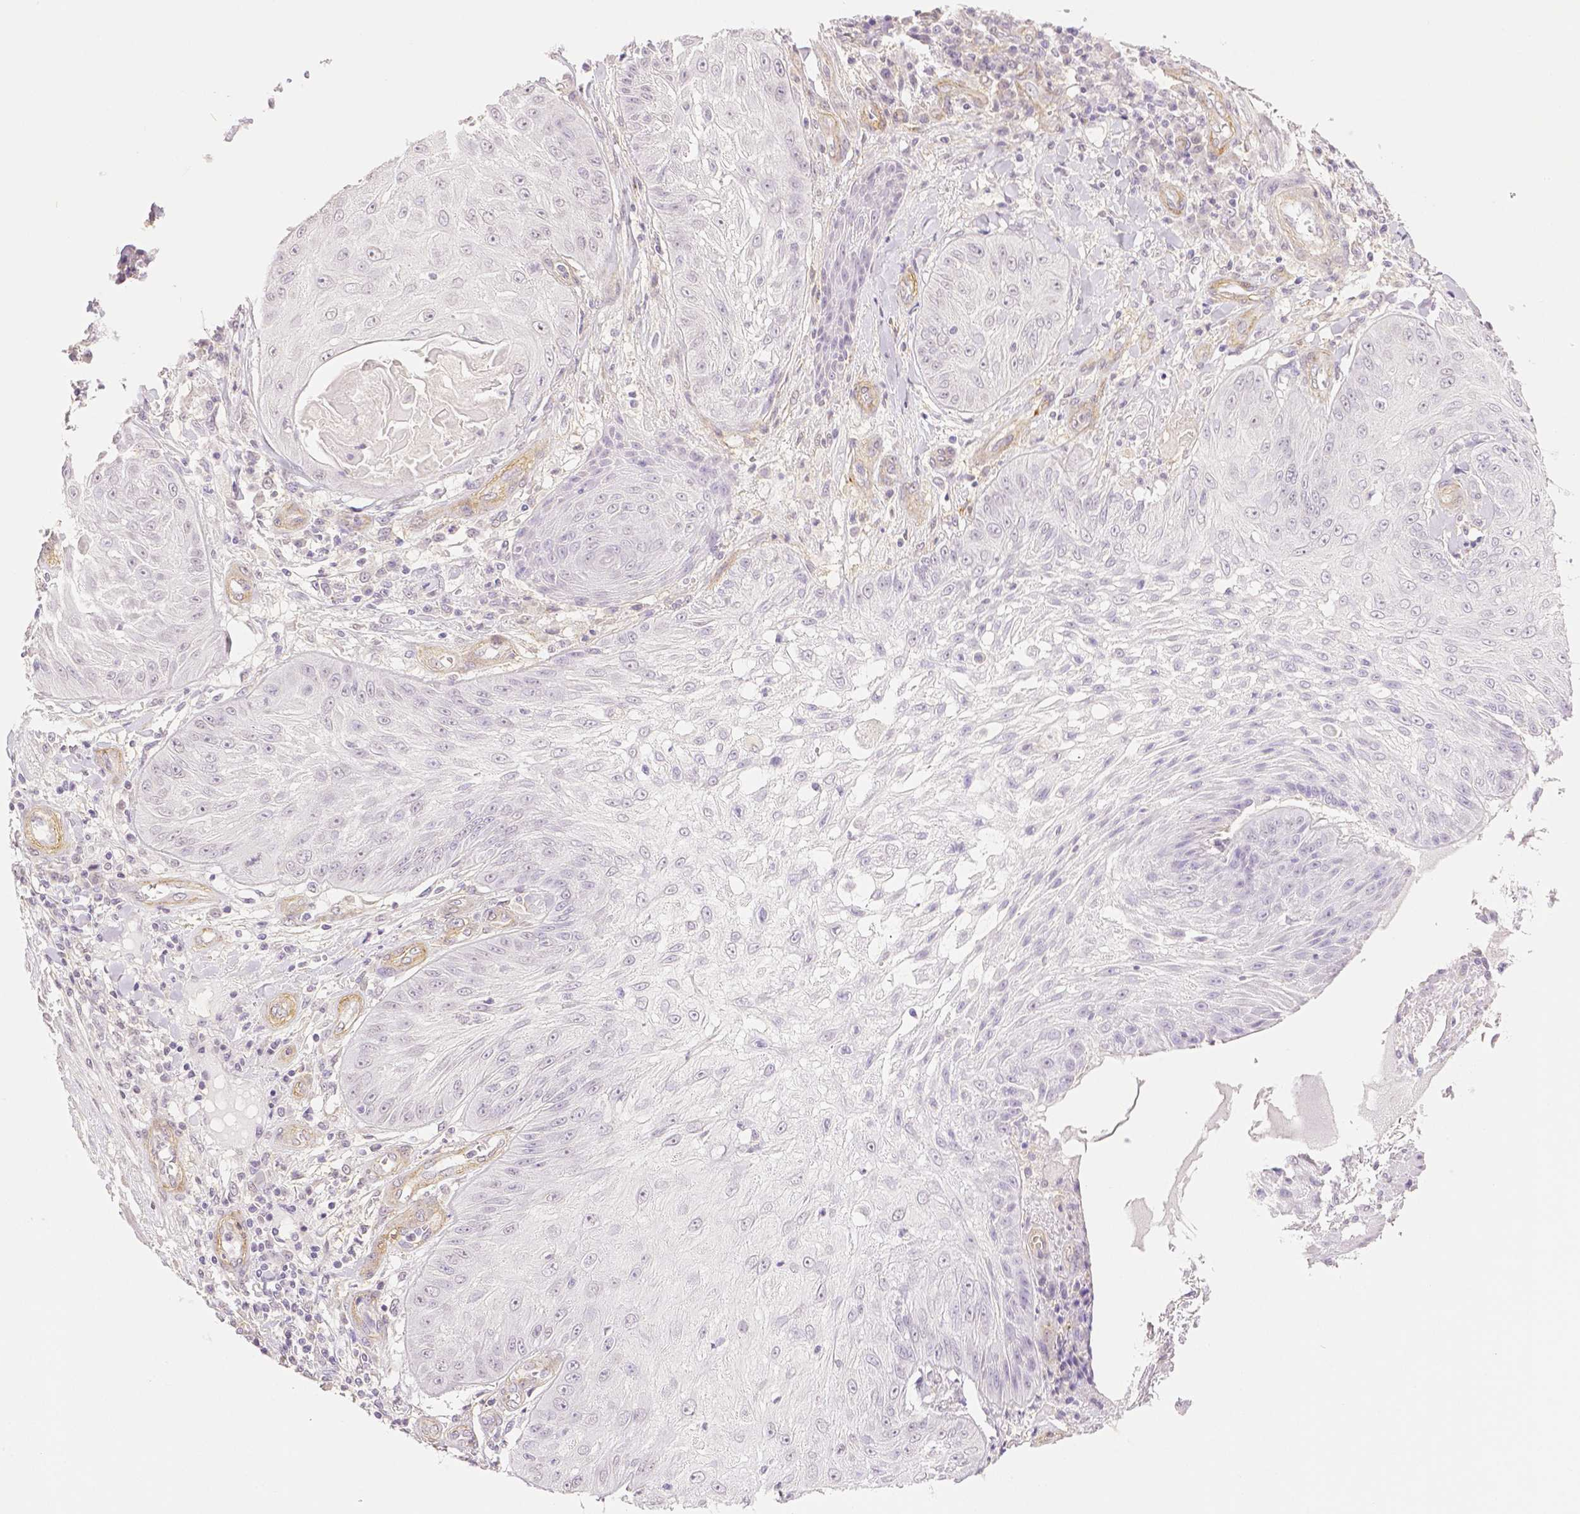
{"staining": {"intensity": "negative", "quantity": "none", "location": "none"}, "tissue": "skin cancer", "cell_type": "Tumor cells", "image_type": "cancer", "snomed": [{"axis": "morphology", "description": "Squamous cell carcinoma, NOS"}, {"axis": "topography", "description": "Skin"}], "caption": "An immunohistochemistry photomicrograph of squamous cell carcinoma (skin) is shown. There is no staining in tumor cells of squamous cell carcinoma (skin).", "gene": "THY1", "patient": {"sex": "male", "age": 70}}